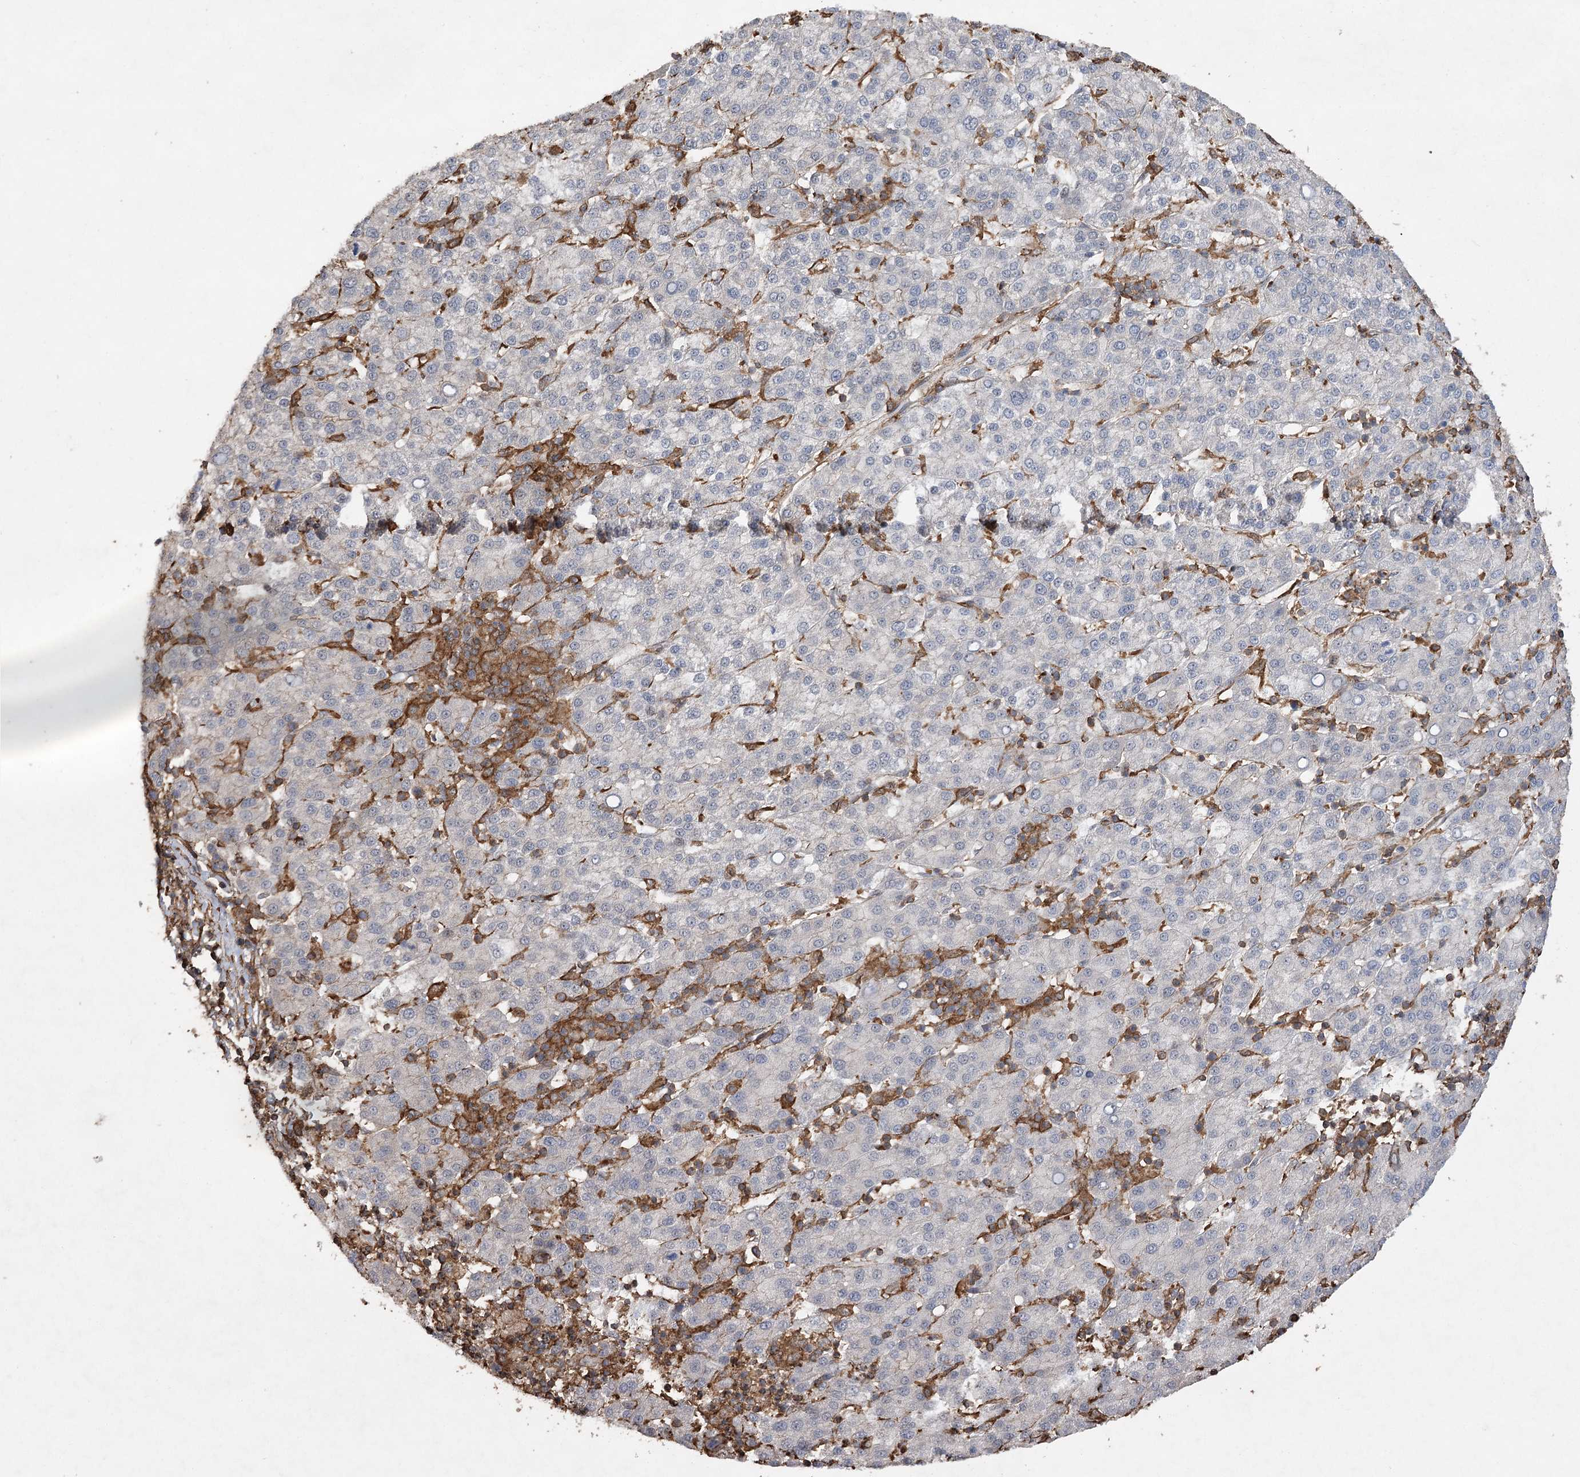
{"staining": {"intensity": "negative", "quantity": "none", "location": "none"}, "tissue": "liver cancer", "cell_type": "Tumor cells", "image_type": "cancer", "snomed": [{"axis": "morphology", "description": "Carcinoma, Hepatocellular, NOS"}, {"axis": "topography", "description": "Liver"}], "caption": "Micrograph shows no significant protein positivity in tumor cells of liver cancer (hepatocellular carcinoma). (Immunohistochemistry (ihc), brightfield microscopy, high magnification).", "gene": "OBSL1", "patient": {"sex": "female", "age": 58}}